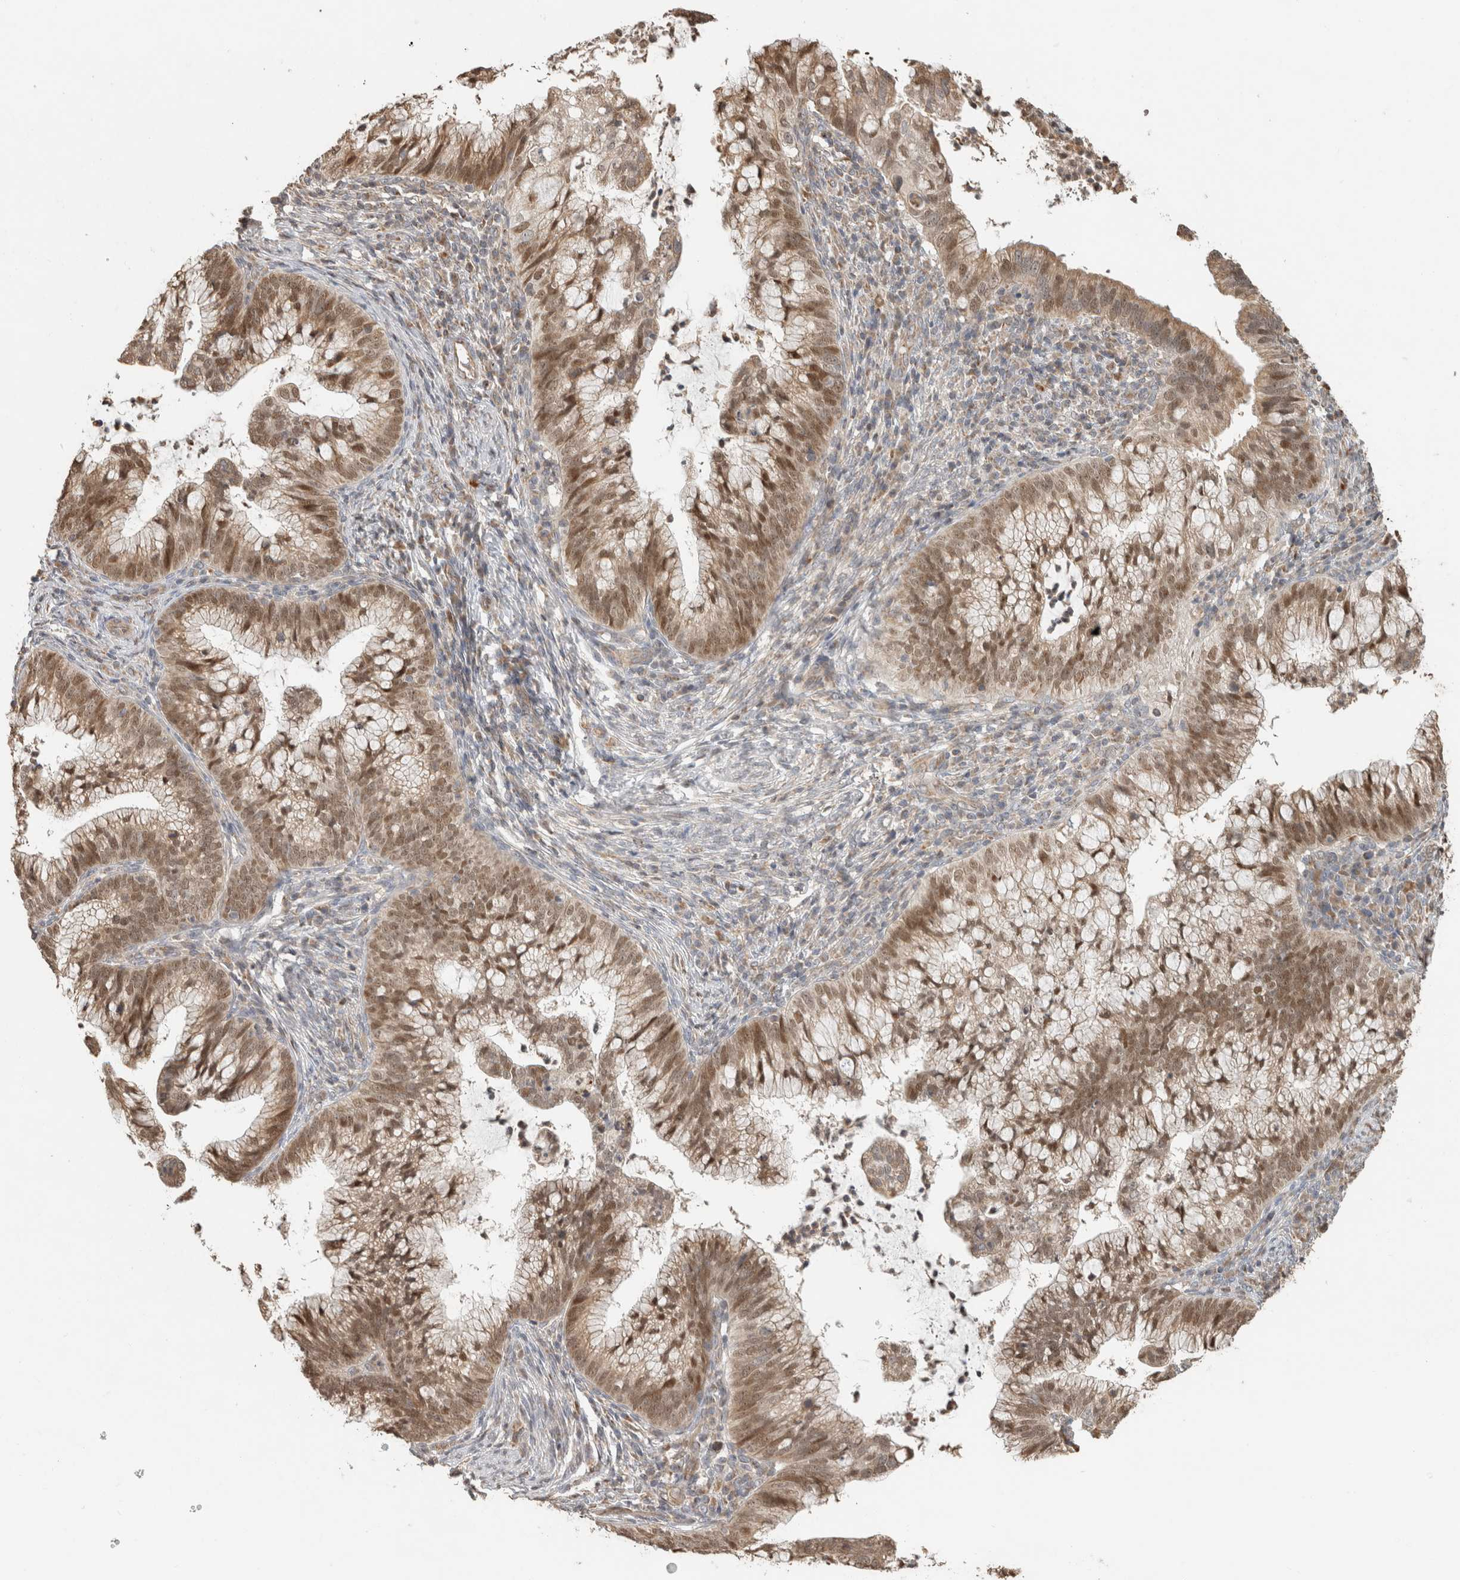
{"staining": {"intensity": "moderate", "quantity": ">75%", "location": "cytoplasmic/membranous,nuclear"}, "tissue": "cervical cancer", "cell_type": "Tumor cells", "image_type": "cancer", "snomed": [{"axis": "morphology", "description": "Adenocarcinoma, NOS"}, {"axis": "topography", "description": "Cervix"}], "caption": "A medium amount of moderate cytoplasmic/membranous and nuclear positivity is present in approximately >75% of tumor cells in adenocarcinoma (cervical) tissue.", "gene": "GINS4", "patient": {"sex": "female", "age": 36}}